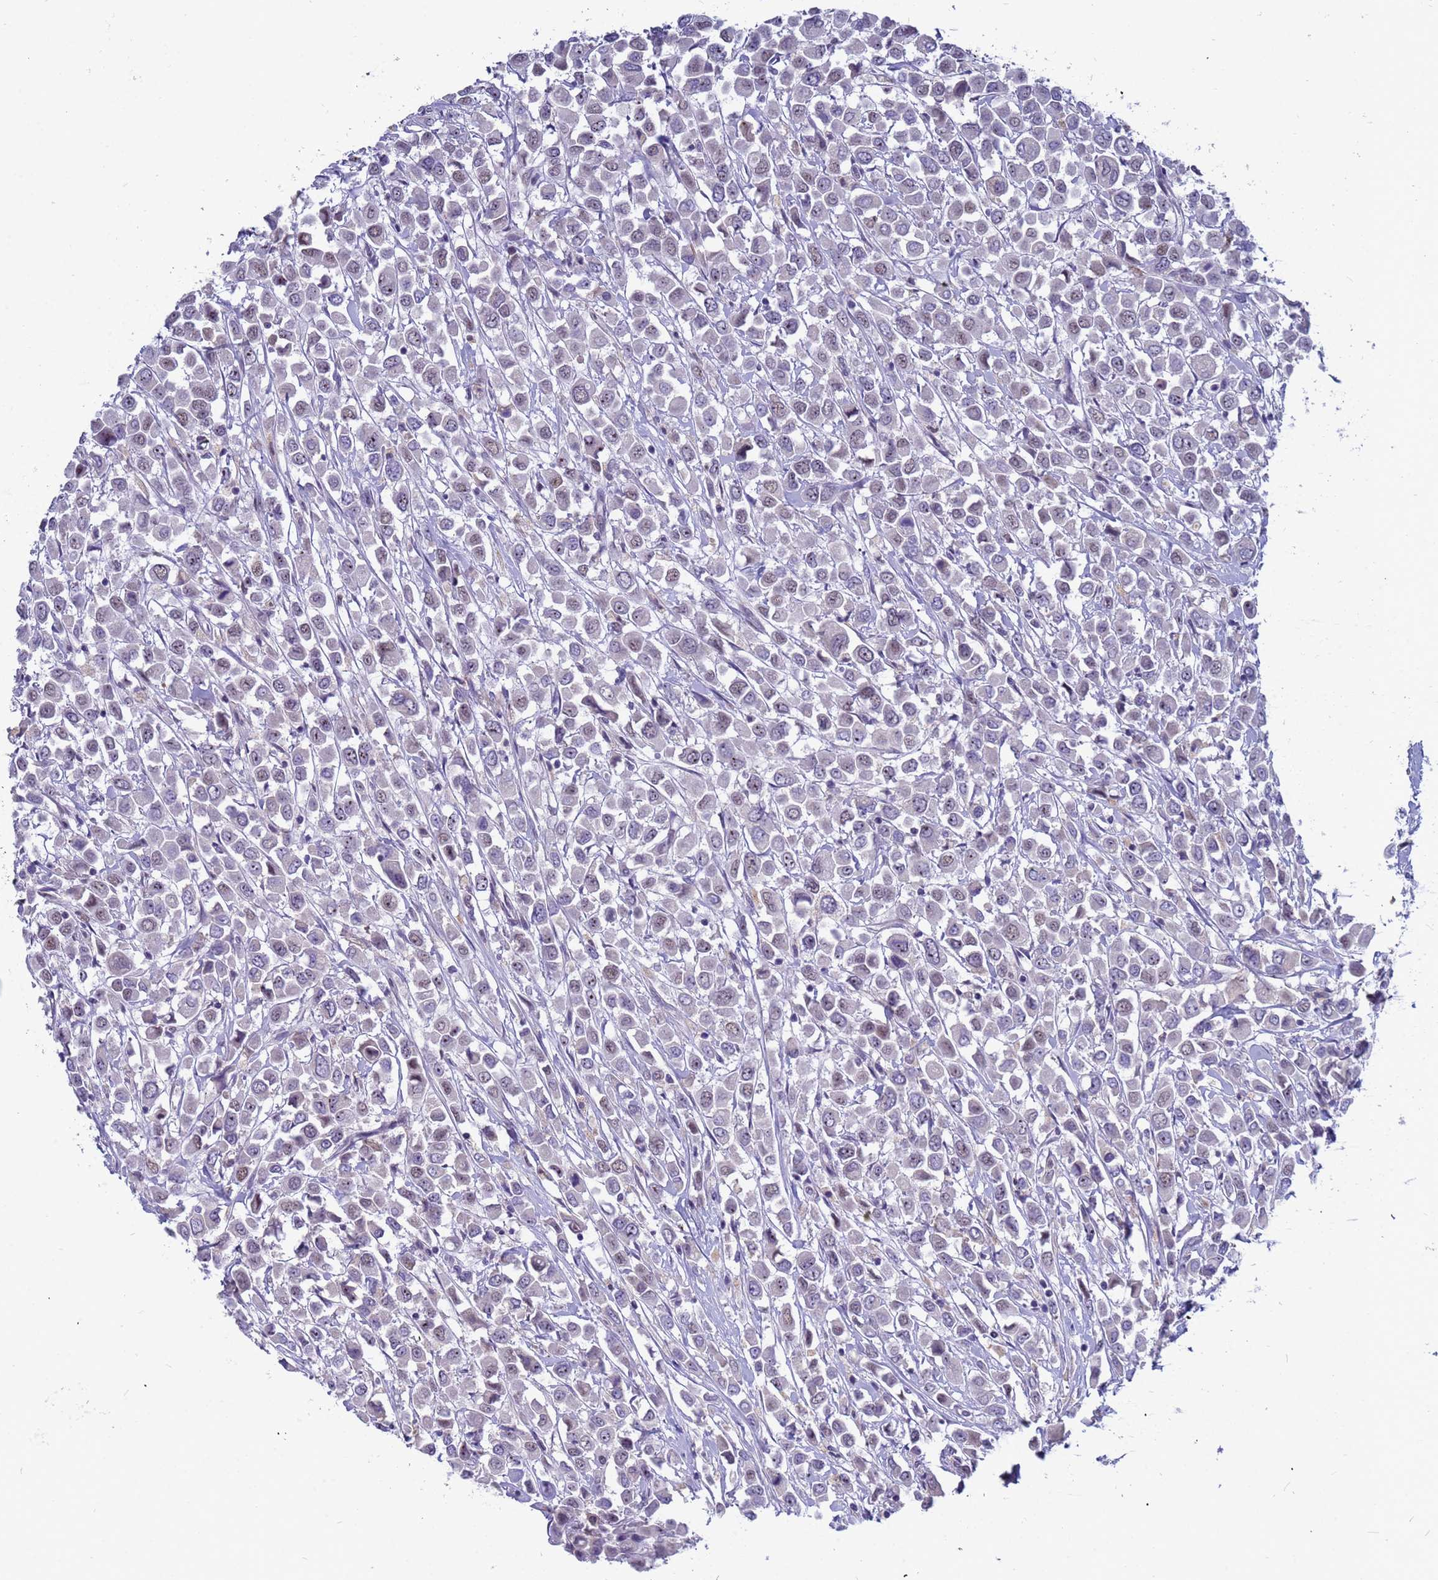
{"staining": {"intensity": "negative", "quantity": "none", "location": "none"}, "tissue": "breast cancer", "cell_type": "Tumor cells", "image_type": "cancer", "snomed": [{"axis": "morphology", "description": "Duct carcinoma"}, {"axis": "topography", "description": "Breast"}], "caption": "Human intraductal carcinoma (breast) stained for a protein using IHC displays no expression in tumor cells.", "gene": "CXorf65", "patient": {"sex": "female", "age": 61}}